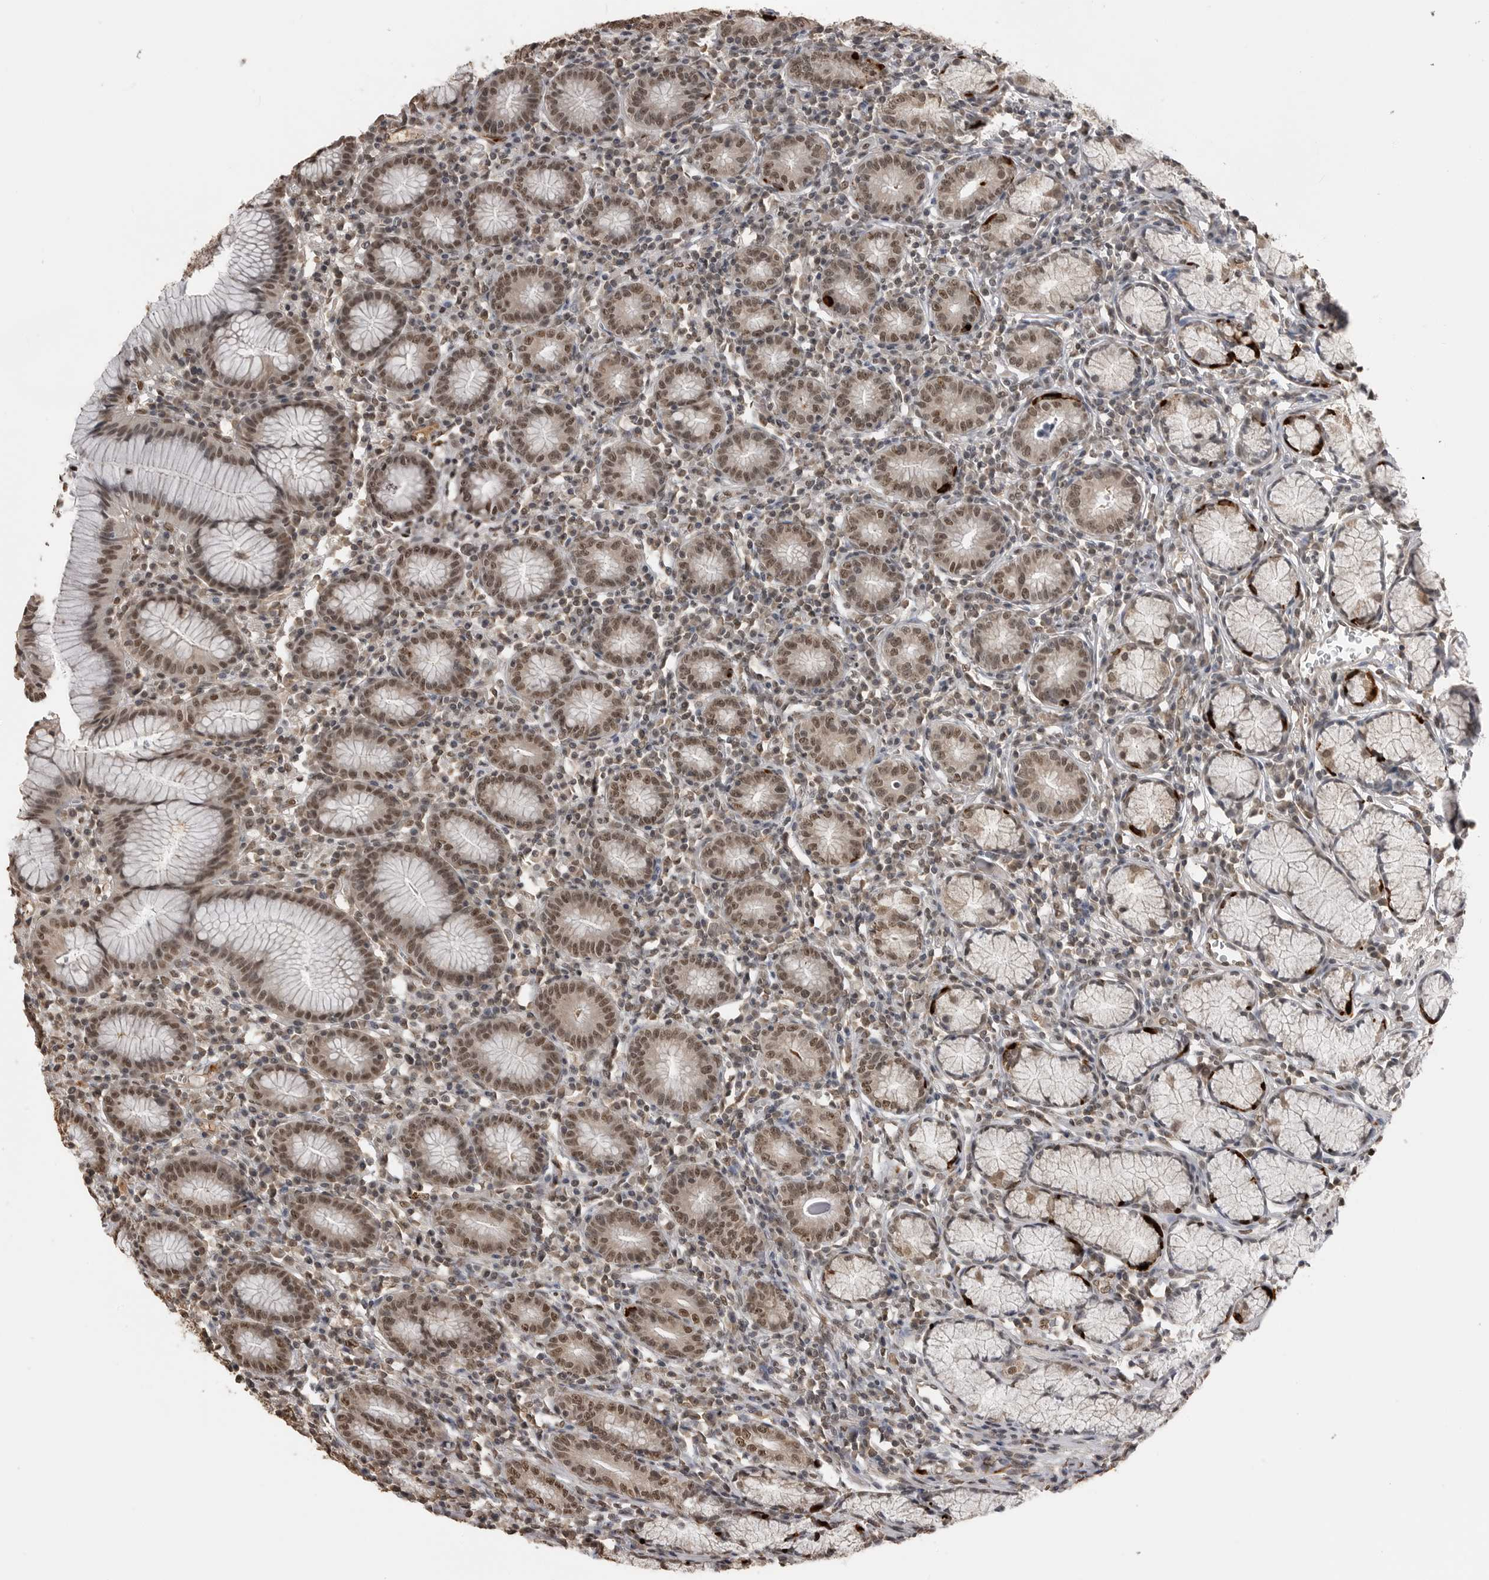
{"staining": {"intensity": "strong", "quantity": ">75%", "location": "cytoplasmic/membranous,nuclear"}, "tissue": "stomach", "cell_type": "Glandular cells", "image_type": "normal", "snomed": [{"axis": "morphology", "description": "Normal tissue, NOS"}, {"axis": "topography", "description": "Stomach"}], "caption": "Protein staining of normal stomach exhibits strong cytoplasmic/membranous,nuclear expression in about >75% of glandular cells.", "gene": "CLOCK", "patient": {"sex": "male", "age": 55}}